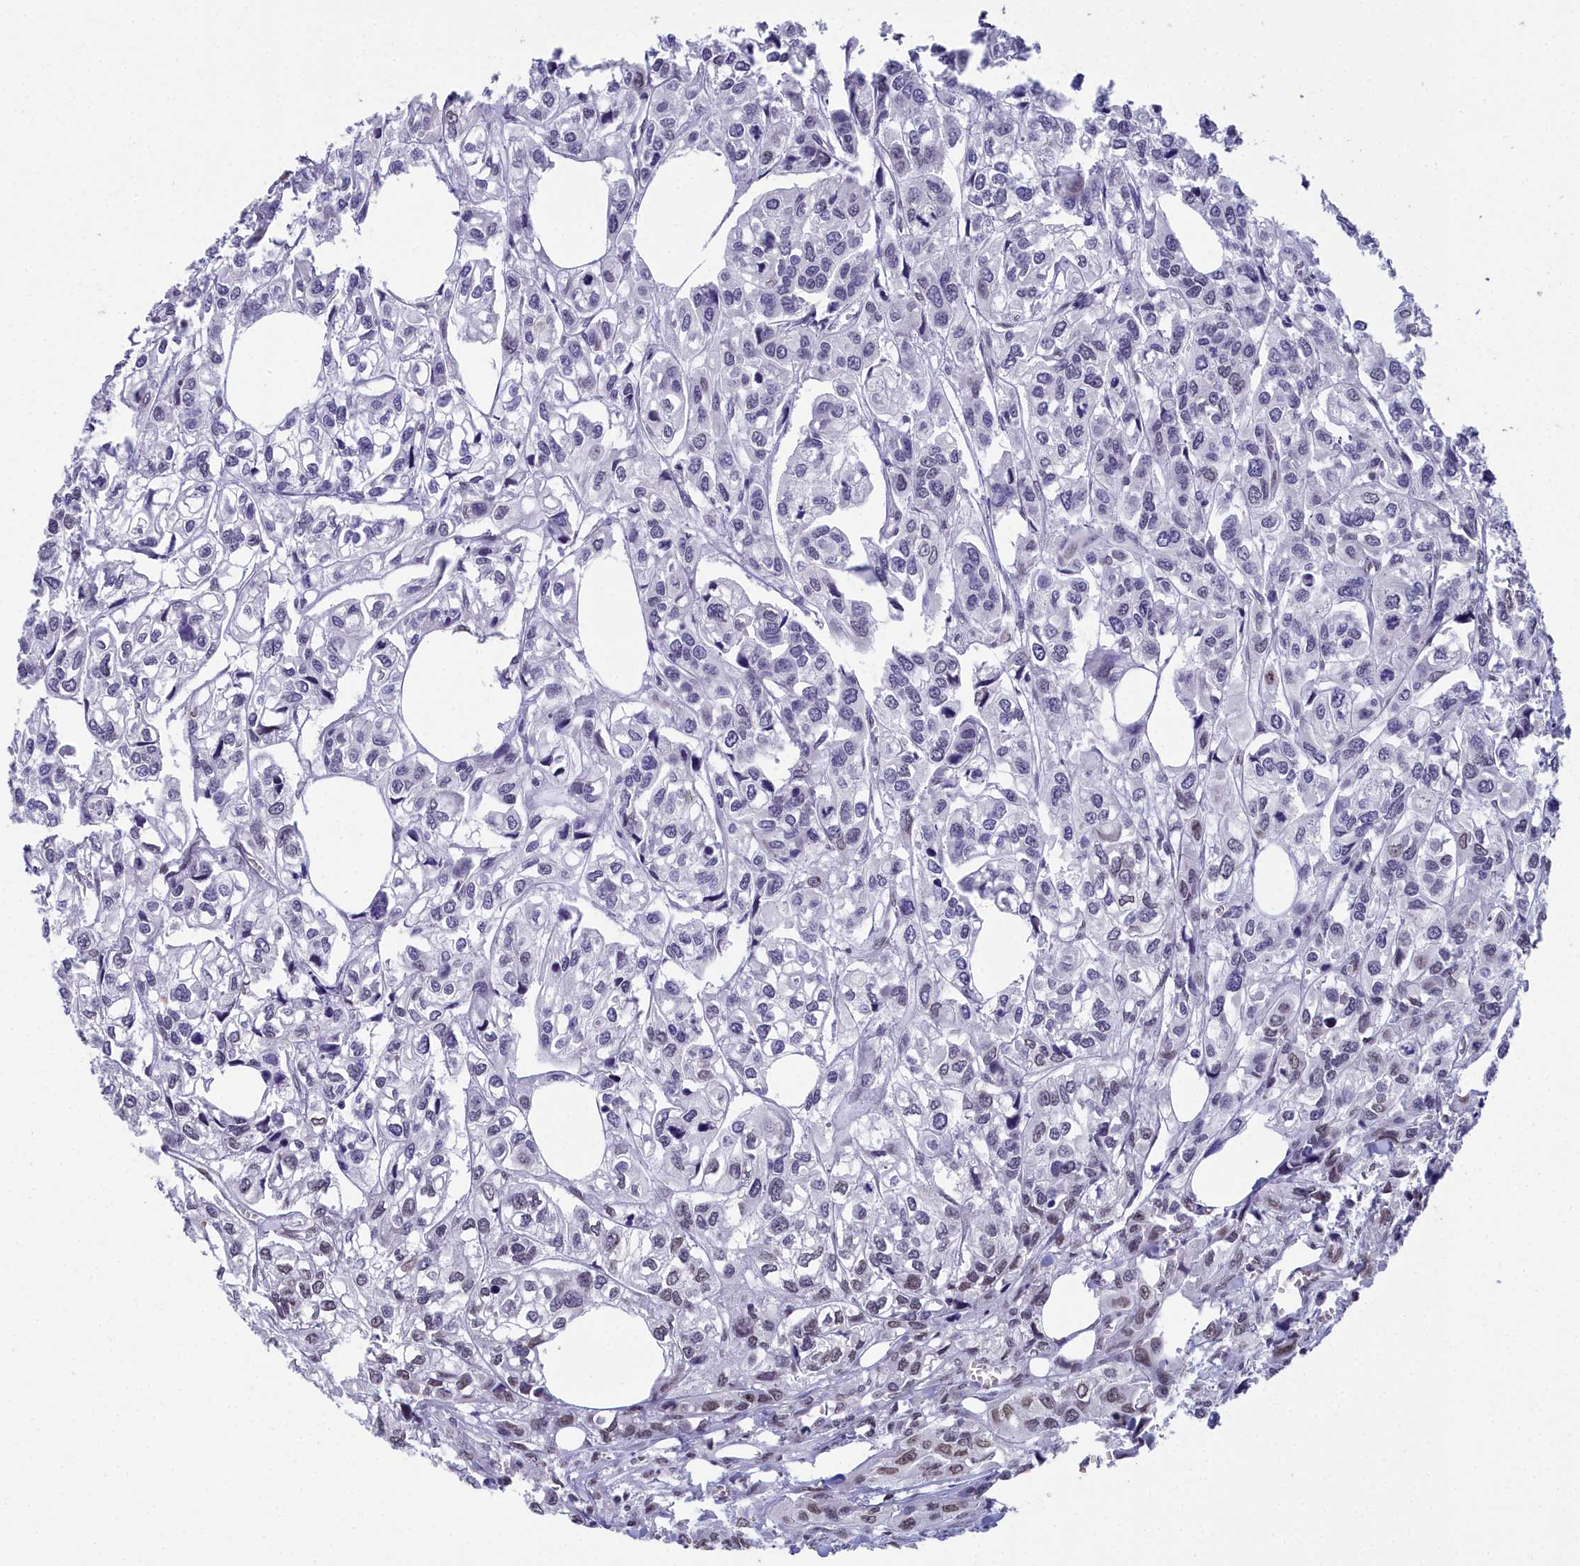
{"staining": {"intensity": "moderate", "quantity": "<25%", "location": "nuclear"}, "tissue": "urothelial cancer", "cell_type": "Tumor cells", "image_type": "cancer", "snomed": [{"axis": "morphology", "description": "Urothelial carcinoma, High grade"}, {"axis": "topography", "description": "Urinary bladder"}], "caption": "Urothelial carcinoma (high-grade) tissue demonstrates moderate nuclear staining in approximately <25% of tumor cells, visualized by immunohistochemistry.", "gene": "CCDC97", "patient": {"sex": "male", "age": 67}}